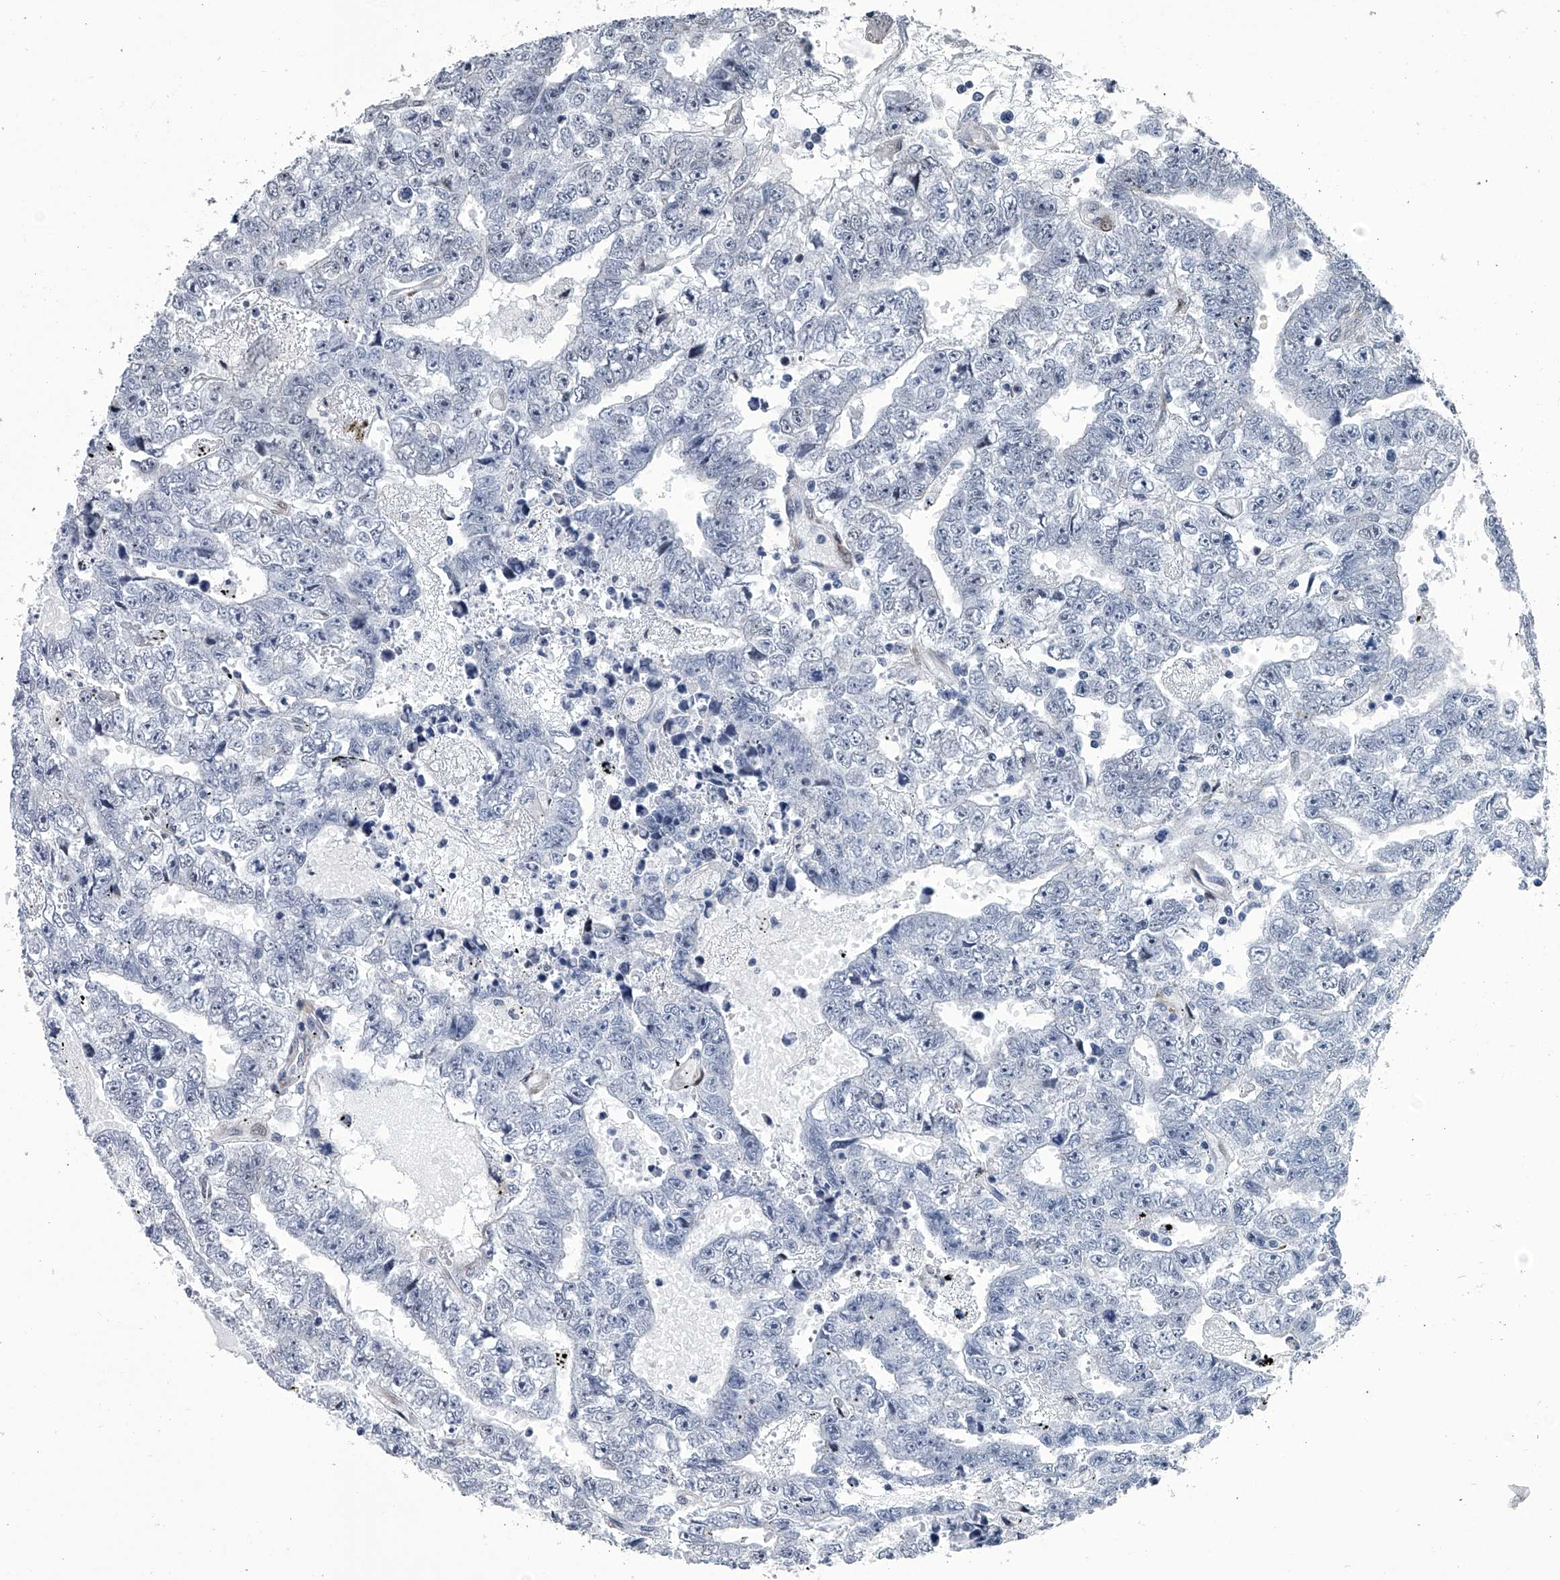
{"staining": {"intensity": "negative", "quantity": "none", "location": "none"}, "tissue": "testis cancer", "cell_type": "Tumor cells", "image_type": "cancer", "snomed": [{"axis": "morphology", "description": "Carcinoma, Embryonal, NOS"}, {"axis": "topography", "description": "Testis"}], "caption": "Human embryonal carcinoma (testis) stained for a protein using immunohistochemistry (IHC) shows no expression in tumor cells.", "gene": "PPP2R5D", "patient": {"sex": "male", "age": 25}}